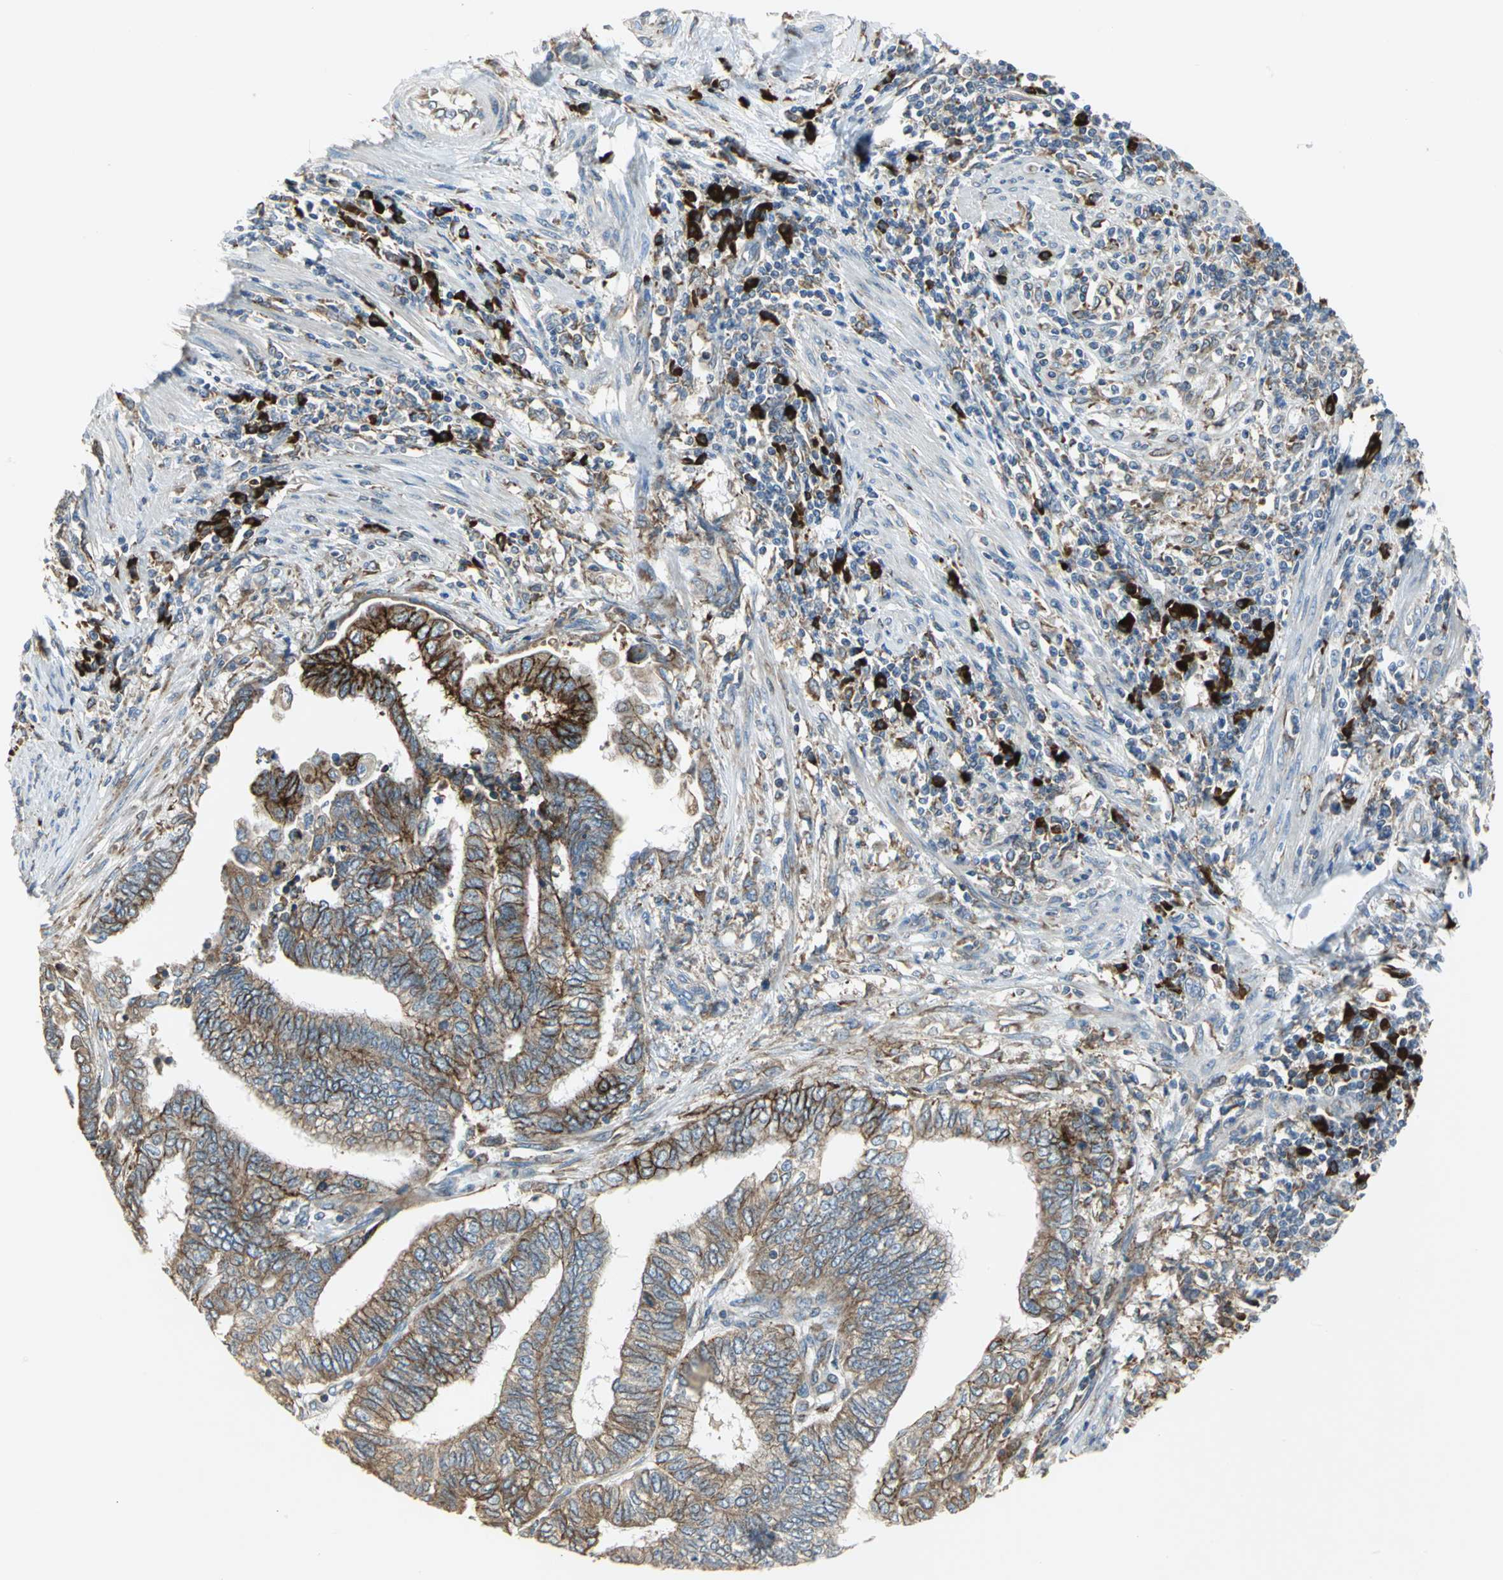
{"staining": {"intensity": "moderate", "quantity": ">75%", "location": "cytoplasmic/membranous"}, "tissue": "endometrial cancer", "cell_type": "Tumor cells", "image_type": "cancer", "snomed": [{"axis": "morphology", "description": "Adenocarcinoma, NOS"}, {"axis": "topography", "description": "Uterus"}, {"axis": "topography", "description": "Endometrium"}], "caption": "Immunohistochemical staining of endometrial adenocarcinoma displays medium levels of moderate cytoplasmic/membranous protein staining in approximately >75% of tumor cells.", "gene": "SDF2L1", "patient": {"sex": "female", "age": 70}}